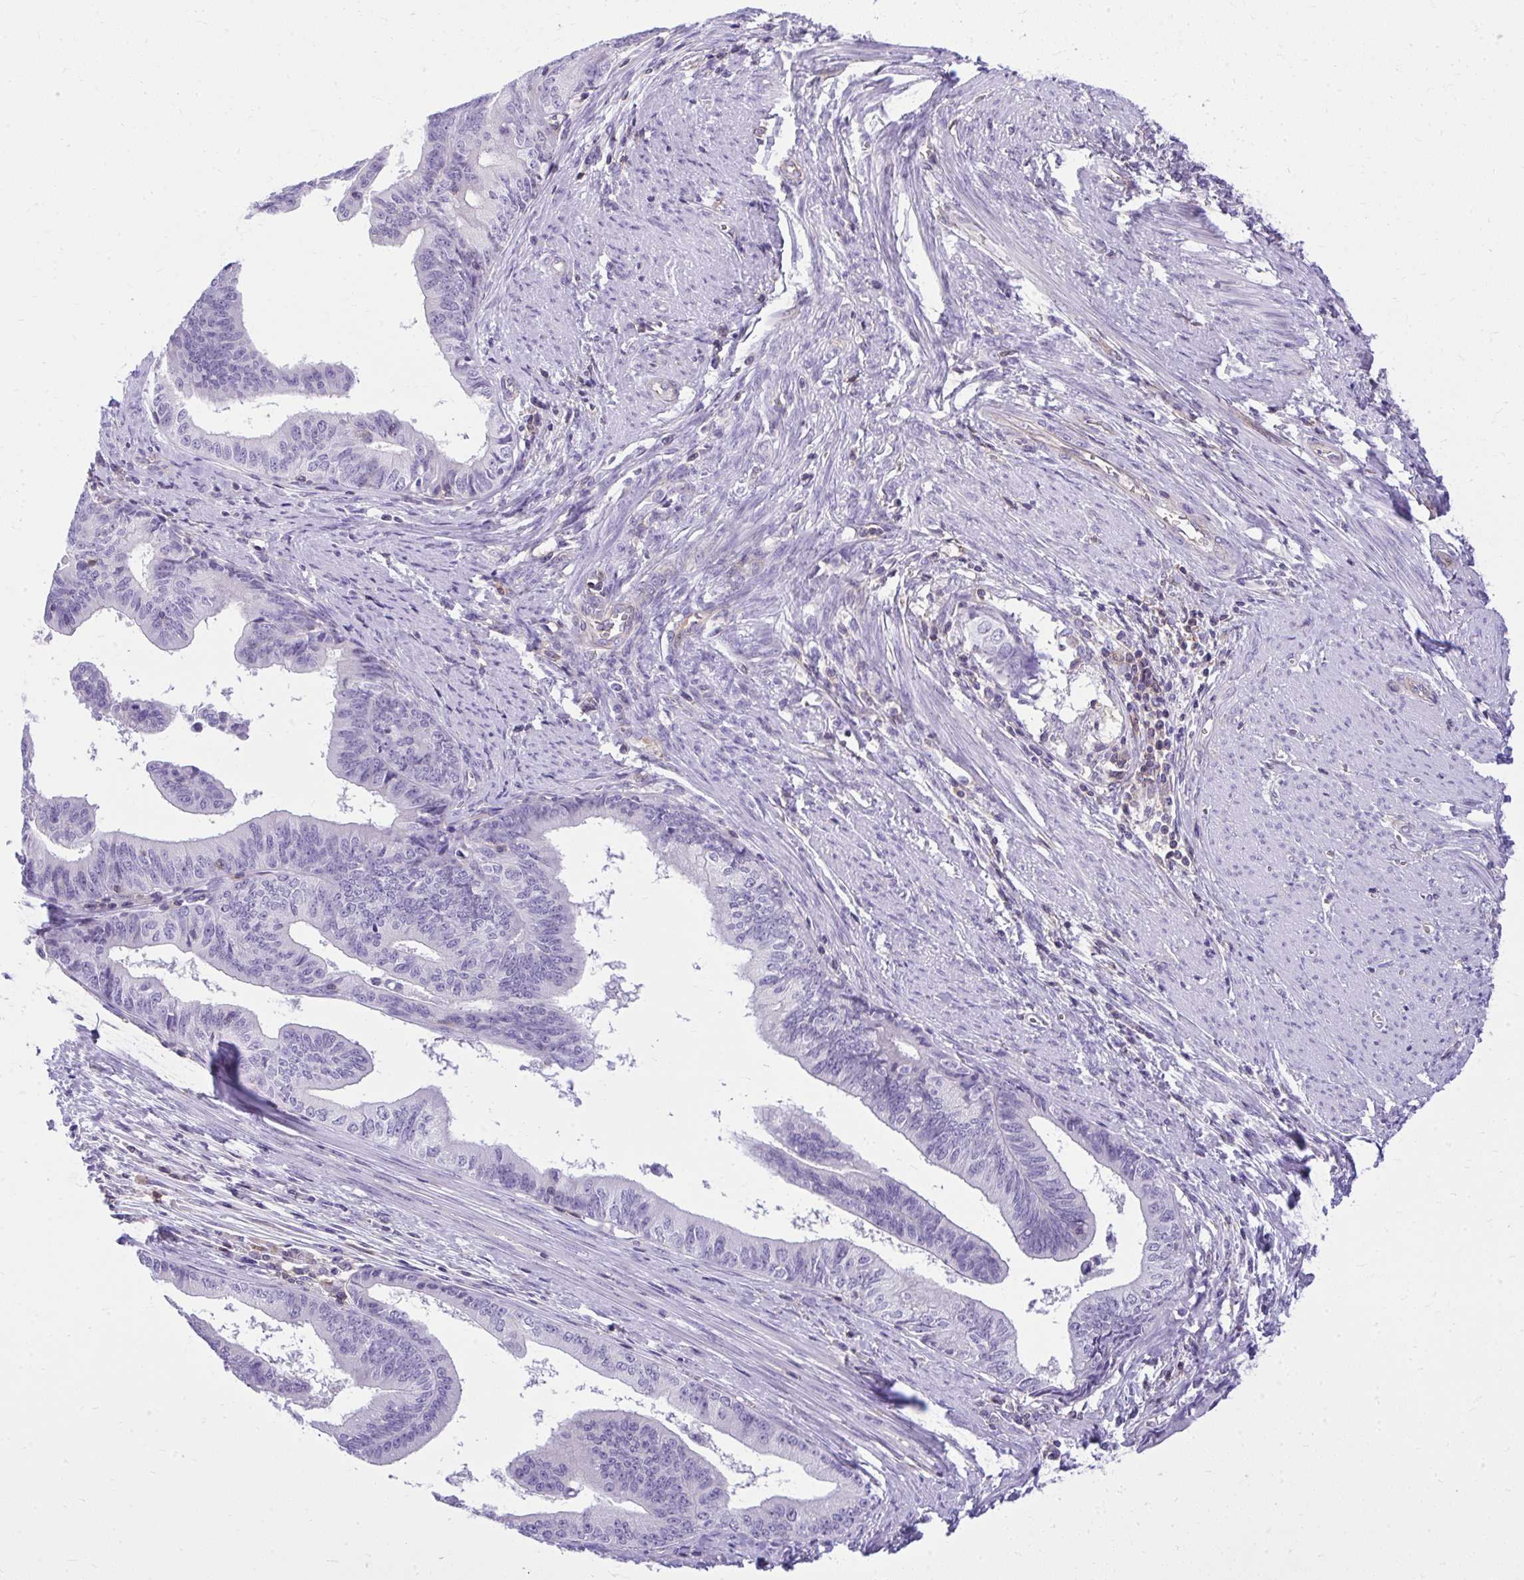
{"staining": {"intensity": "negative", "quantity": "none", "location": "none"}, "tissue": "endometrial cancer", "cell_type": "Tumor cells", "image_type": "cancer", "snomed": [{"axis": "morphology", "description": "Adenocarcinoma, NOS"}, {"axis": "topography", "description": "Endometrium"}], "caption": "Immunohistochemical staining of human endometrial cancer exhibits no significant staining in tumor cells.", "gene": "GPRIN3", "patient": {"sex": "female", "age": 65}}